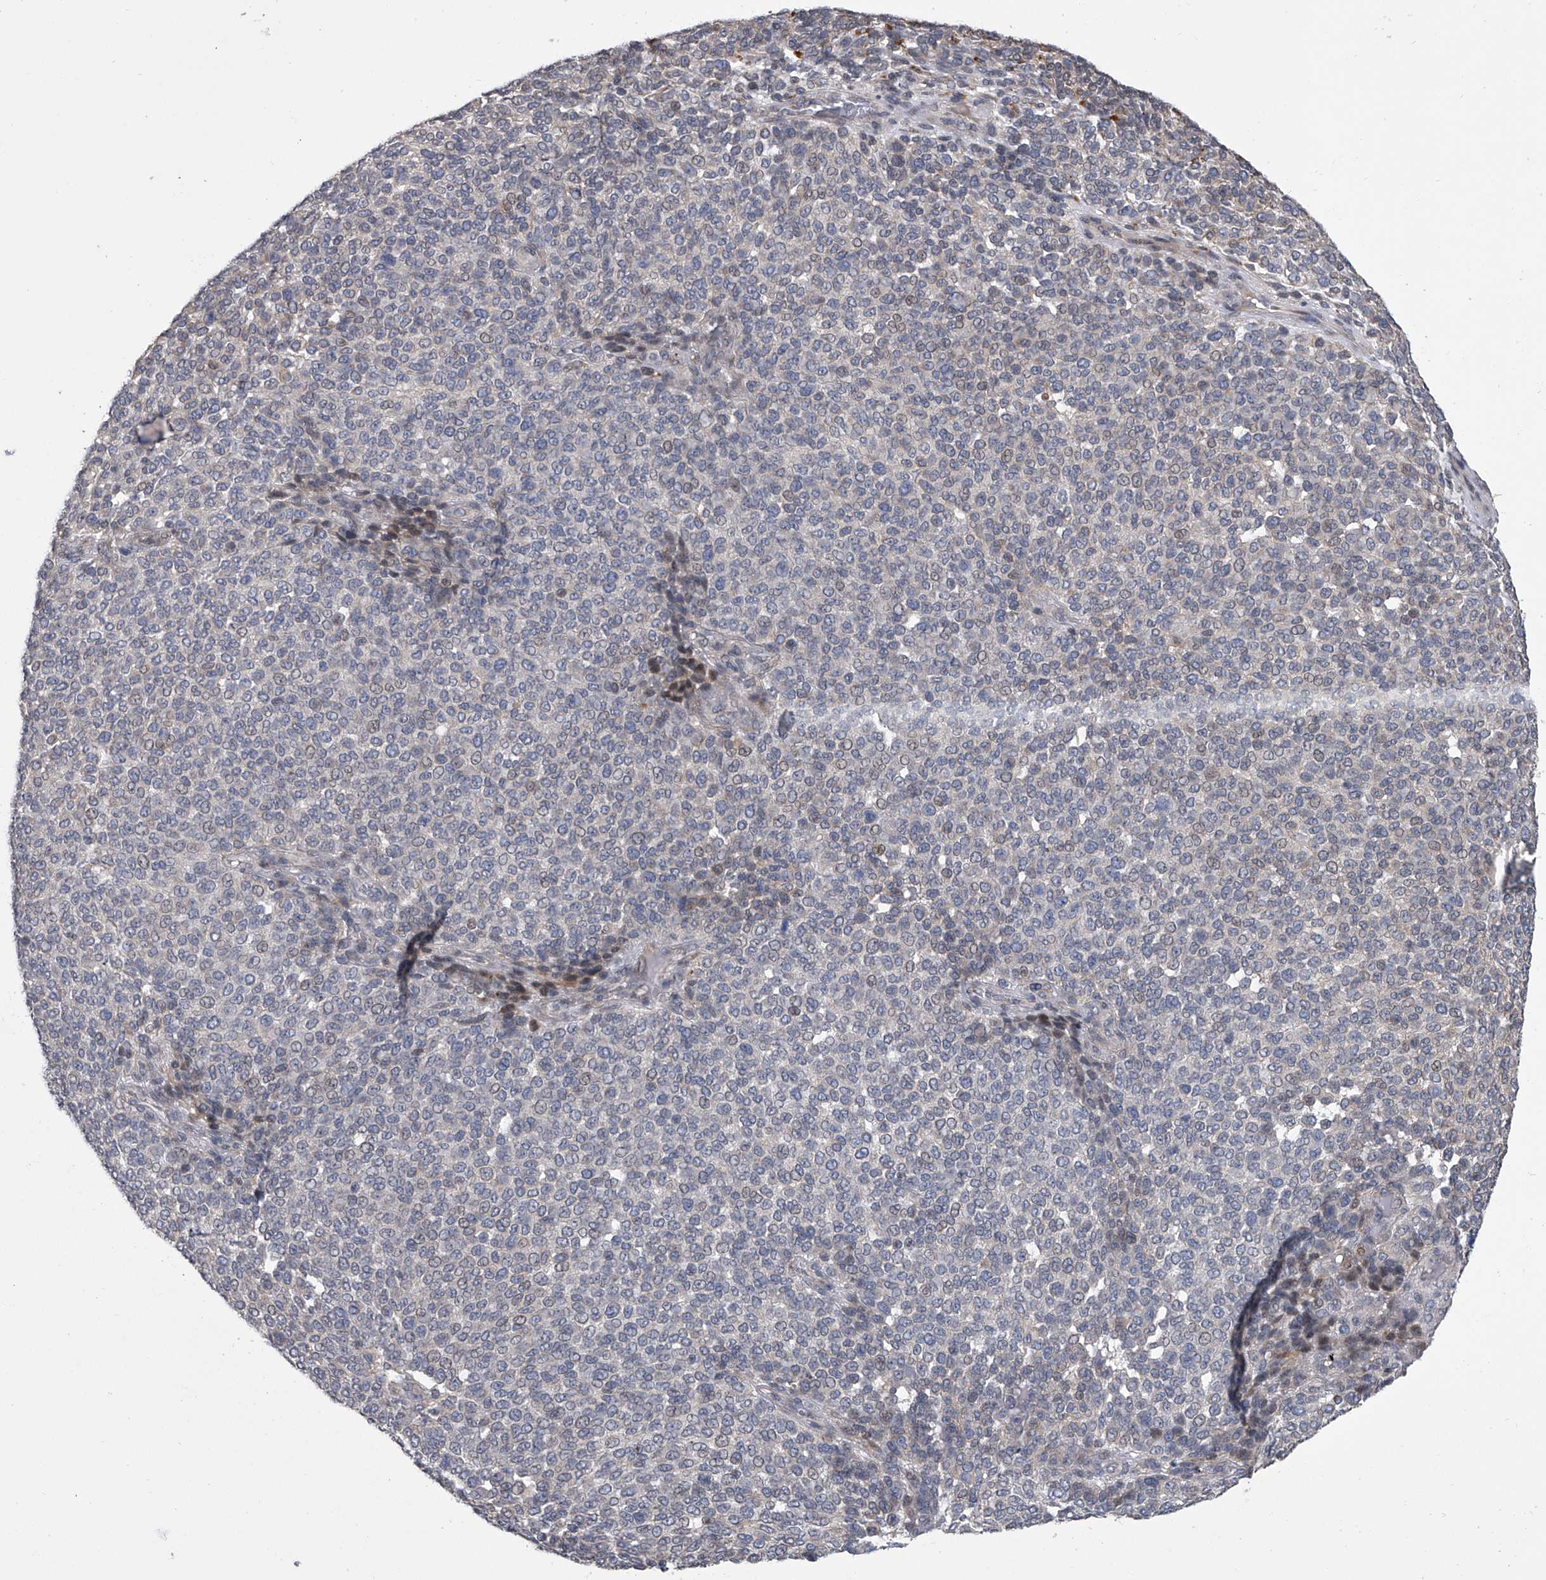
{"staining": {"intensity": "negative", "quantity": "none", "location": "none"}, "tissue": "melanoma", "cell_type": "Tumor cells", "image_type": "cancer", "snomed": [{"axis": "morphology", "description": "Malignant melanoma, NOS"}, {"axis": "topography", "description": "Skin"}], "caption": "Immunohistochemistry (IHC) histopathology image of neoplastic tissue: melanoma stained with DAB (3,3'-diaminobenzidine) exhibits no significant protein staining in tumor cells.", "gene": "TRIM8", "patient": {"sex": "male", "age": 49}}